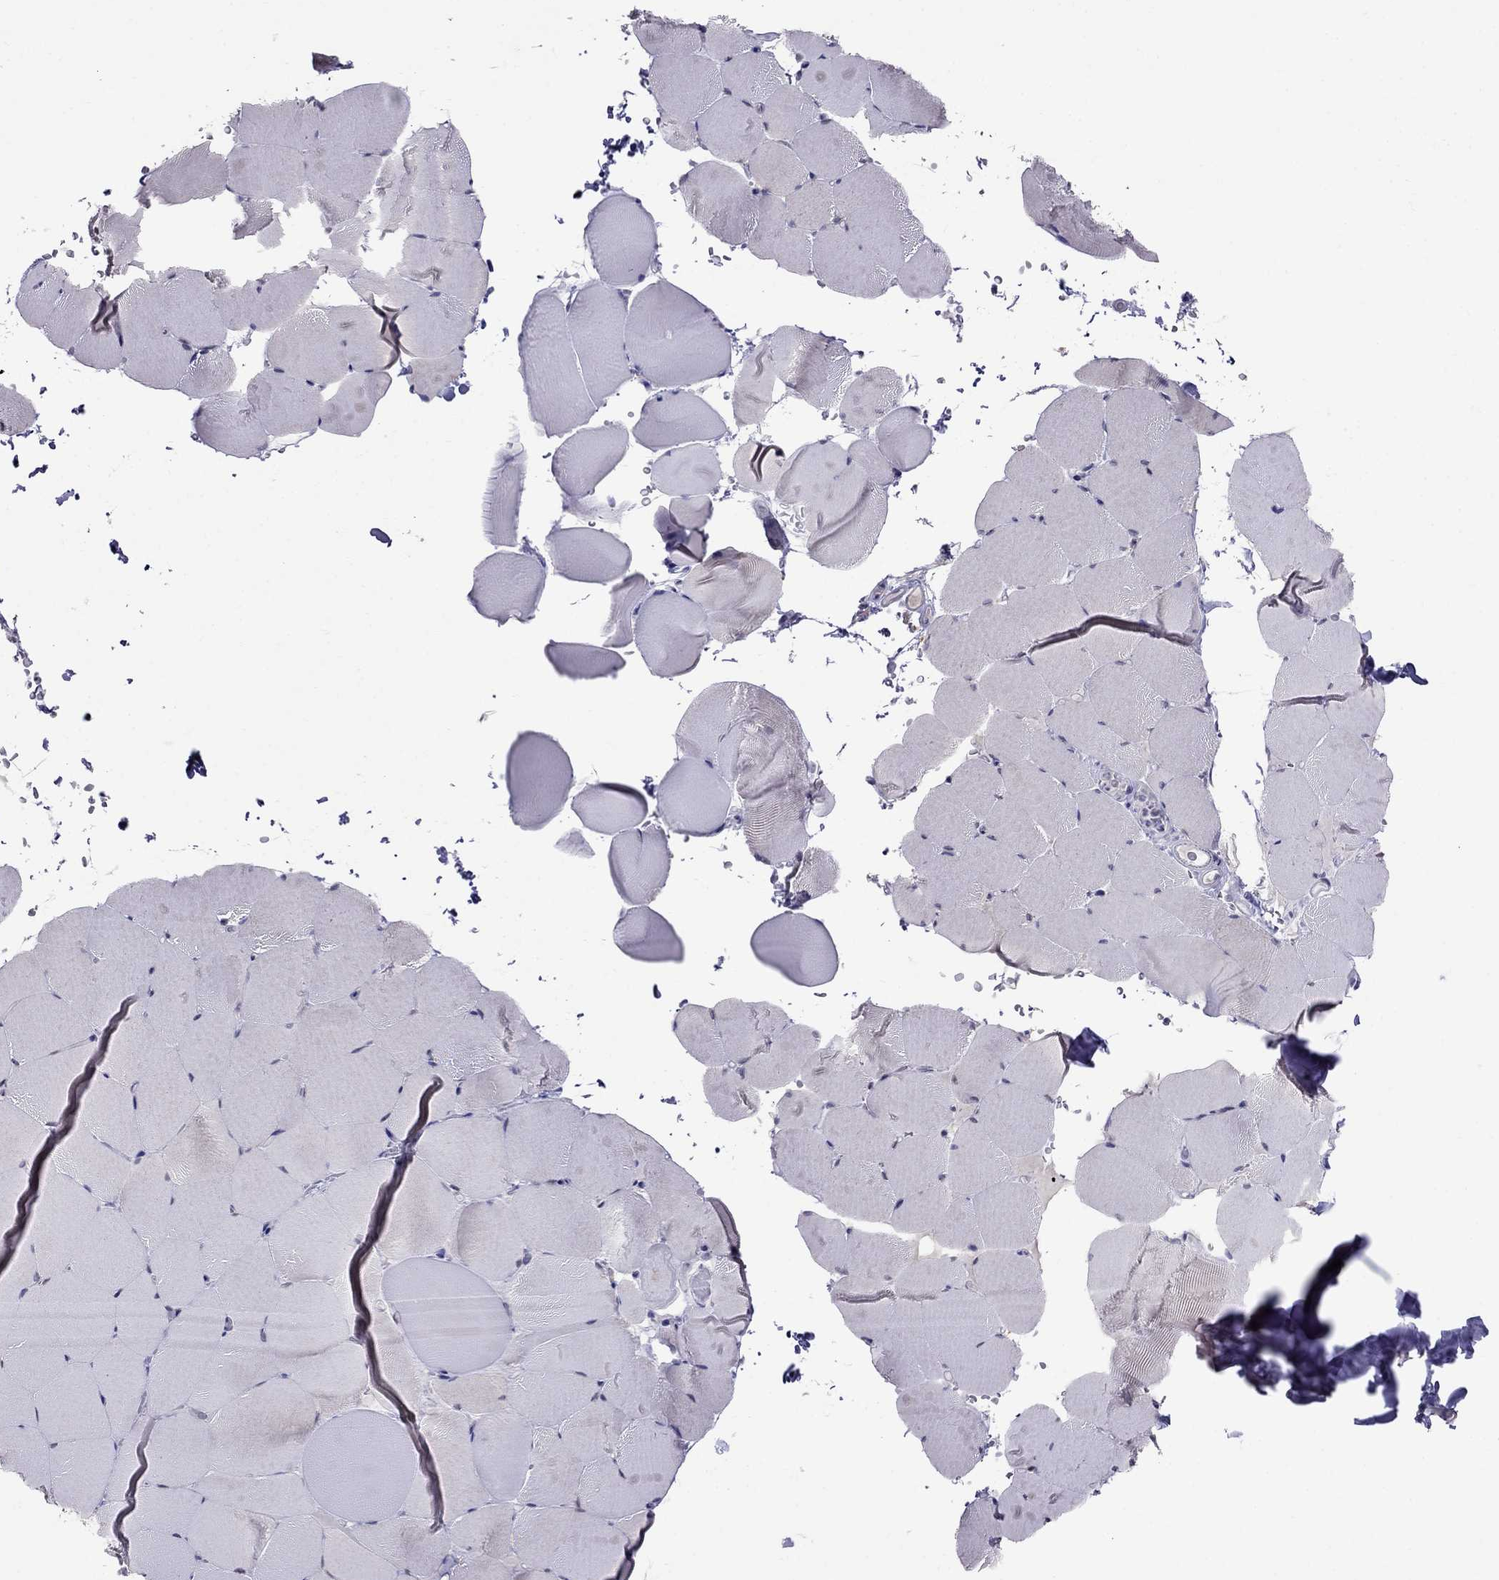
{"staining": {"intensity": "negative", "quantity": "none", "location": "none"}, "tissue": "skeletal muscle", "cell_type": "Myocytes", "image_type": "normal", "snomed": [{"axis": "morphology", "description": "Normal tissue, NOS"}, {"axis": "topography", "description": "Skeletal muscle"}], "caption": "Skeletal muscle stained for a protein using immunohistochemistry (IHC) displays no staining myocytes.", "gene": "MYO3B", "patient": {"sex": "female", "age": 37}}